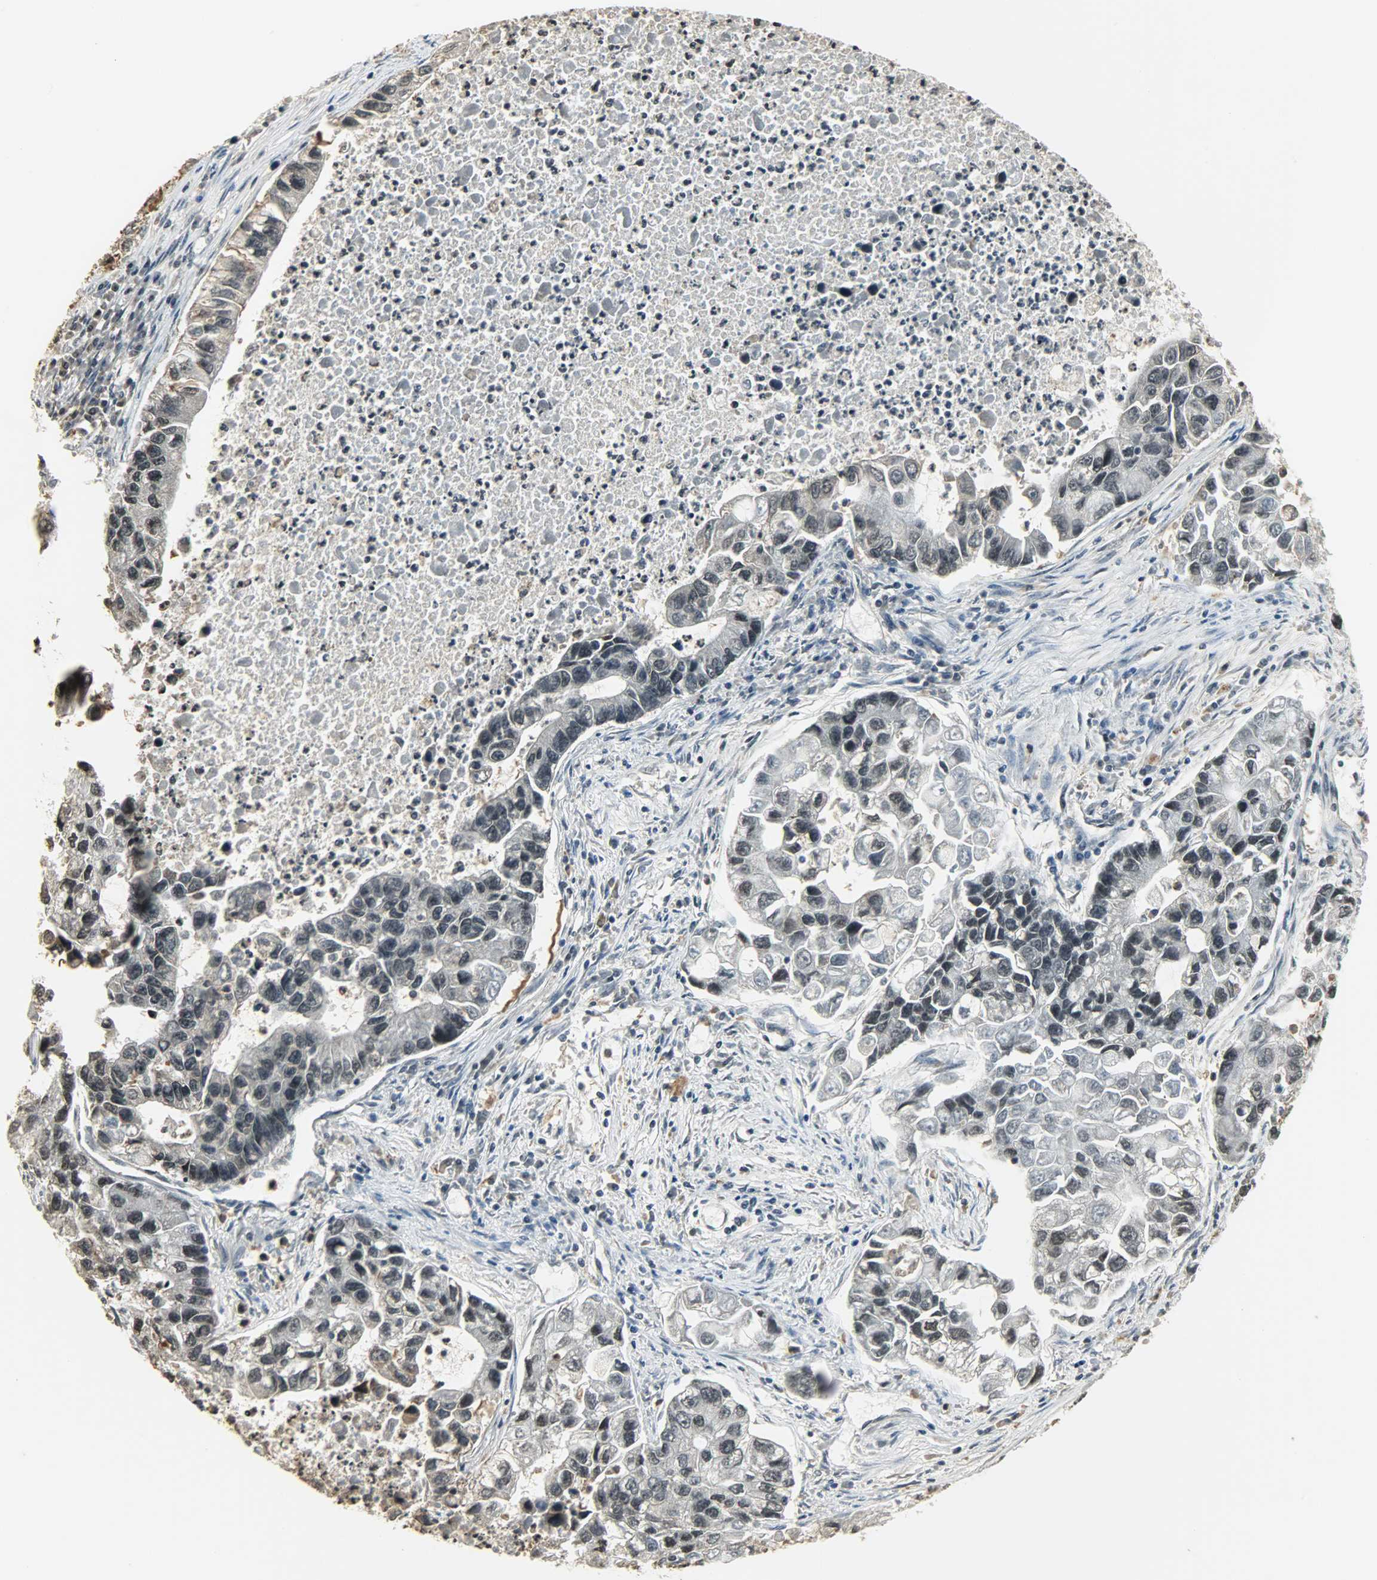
{"staining": {"intensity": "weak", "quantity": "<25%", "location": "nuclear"}, "tissue": "lung cancer", "cell_type": "Tumor cells", "image_type": "cancer", "snomed": [{"axis": "morphology", "description": "Adenocarcinoma, NOS"}, {"axis": "topography", "description": "Lung"}], "caption": "This is a image of IHC staining of adenocarcinoma (lung), which shows no expression in tumor cells.", "gene": "SMARCA5", "patient": {"sex": "female", "age": 51}}